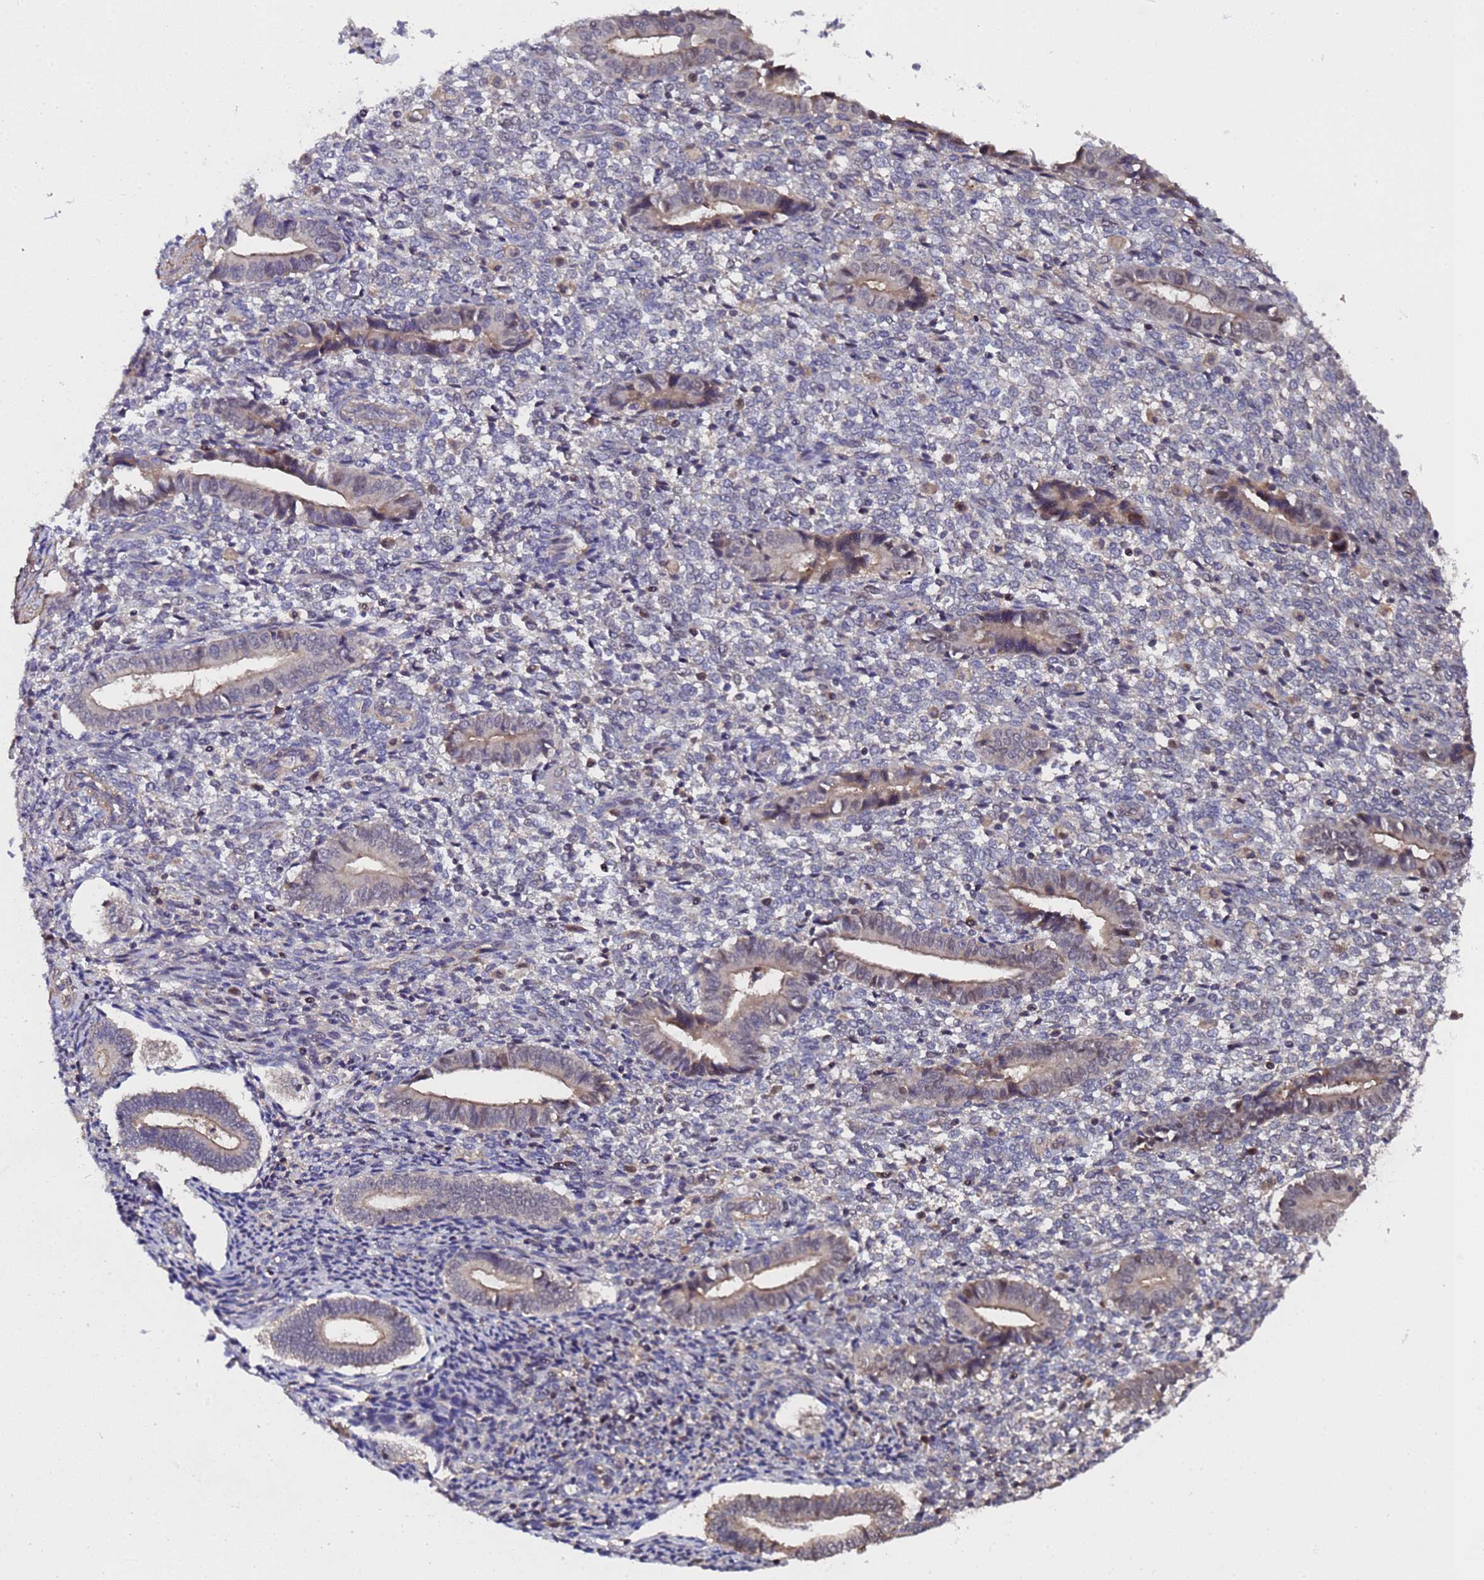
{"staining": {"intensity": "negative", "quantity": "none", "location": "none"}, "tissue": "endometrium", "cell_type": "Cells in endometrial stroma", "image_type": "normal", "snomed": [{"axis": "morphology", "description": "Normal tissue, NOS"}, {"axis": "topography", "description": "Other"}, {"axis": "topography", "description": "Endometrium"}], "caption": "The immunohistochemistry (IHC) micrograph has no significant positivity in cells in endometrial stroma of endometrium. The staining is performed using DAB brown chromogen with nuclei counter-stained in using hematoxylin.", "gene": "GSTCD", "patient": {"sex": "female", "age": 44}}